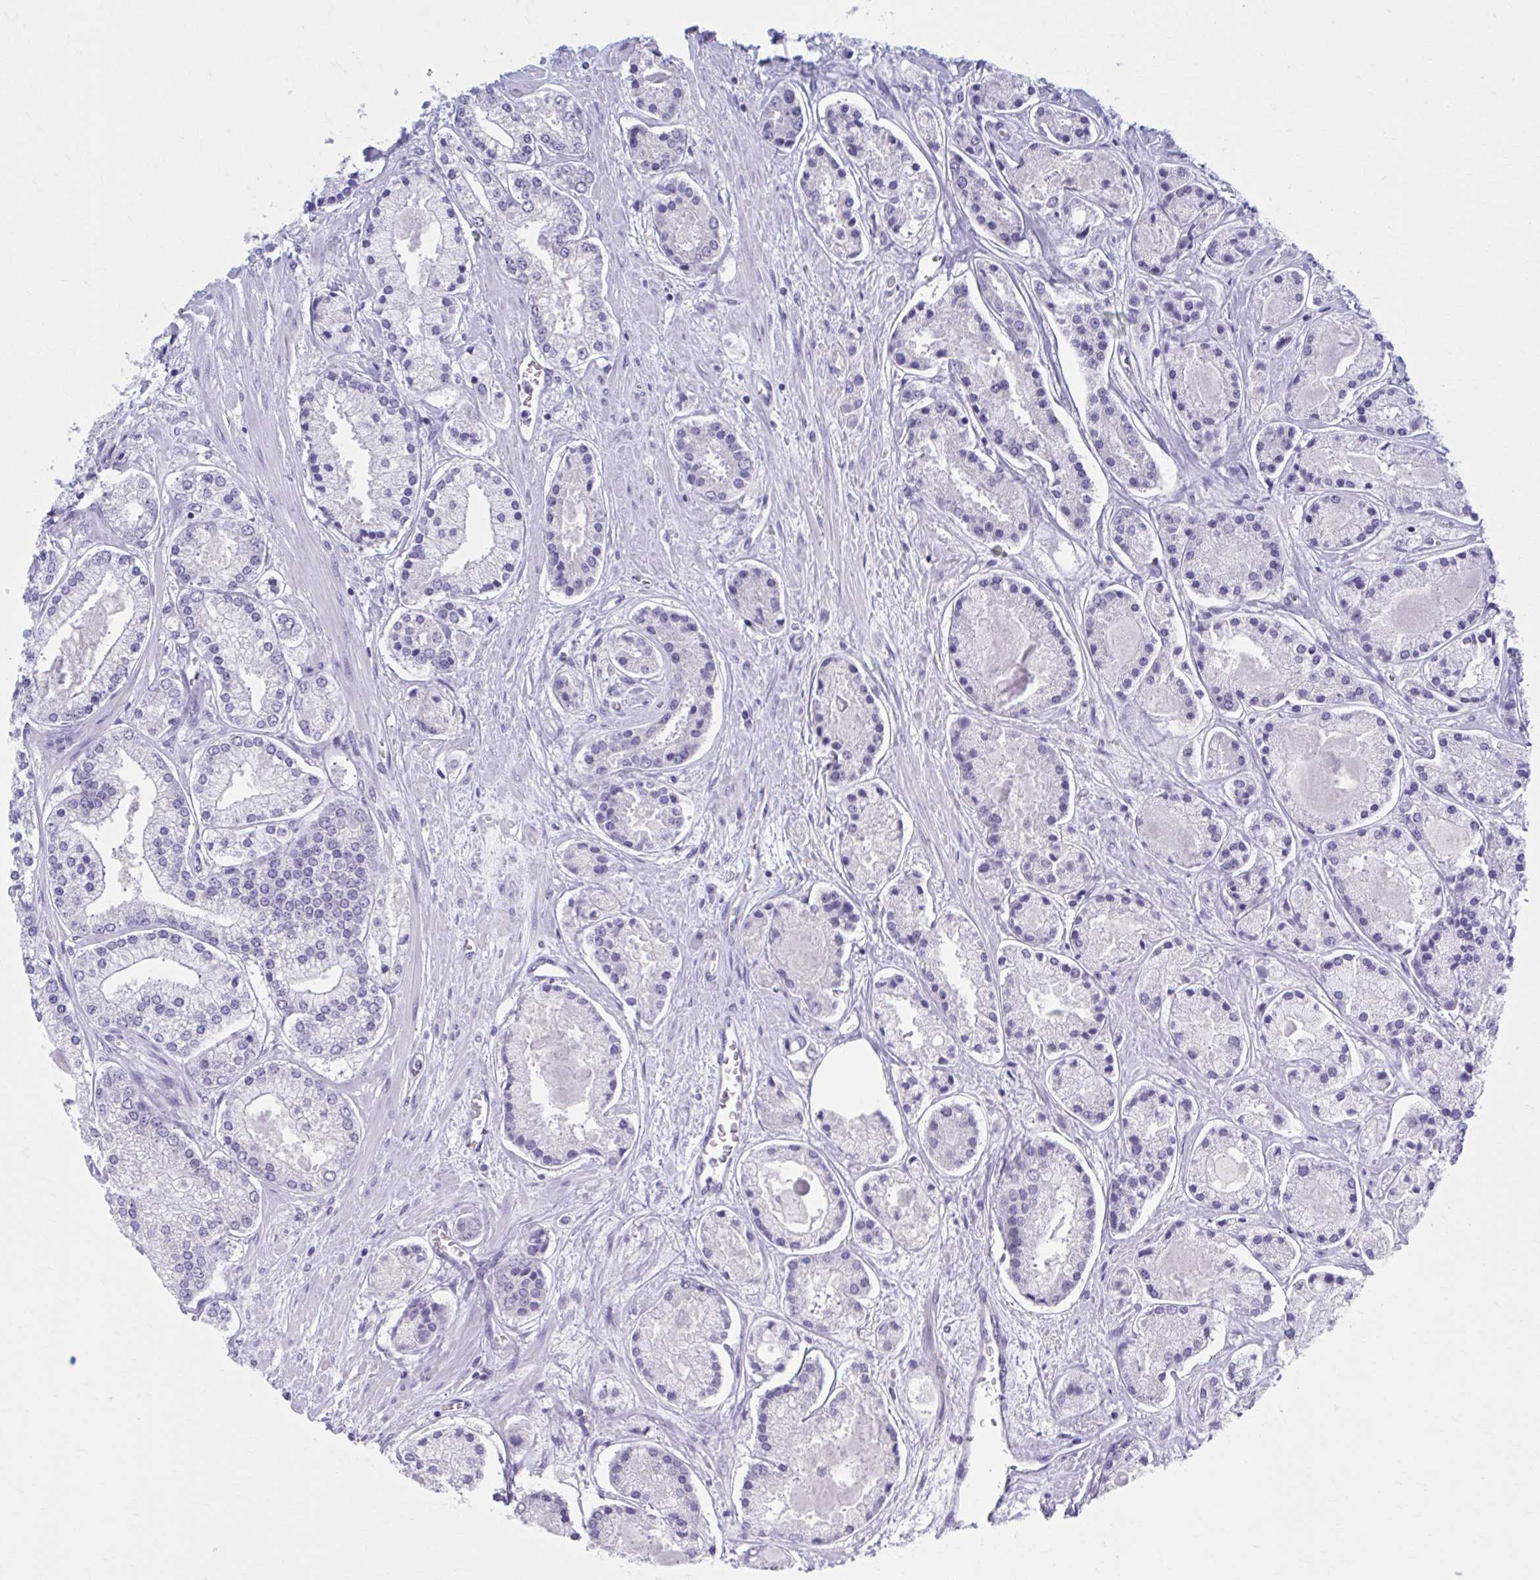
{"staining": {"intensity": "negative", "quantity": "none", "location": "none"}, "tissue": "prostate cancer", "cell_type": "Tumor cells", "image_type": "cancer", "snomed": [{"axis": "morphology", "description": "Adenocarcinoma, High grade"}, {"axis": "topography", "description": "Prostate"}], "caption": "Immunohistochemical staining of human high-grade adenocarcinoma (prostate) displays no significant expression in tumor cells.", "gene": "CCDC105", "patient": {"sex": "male", "age": 67}}